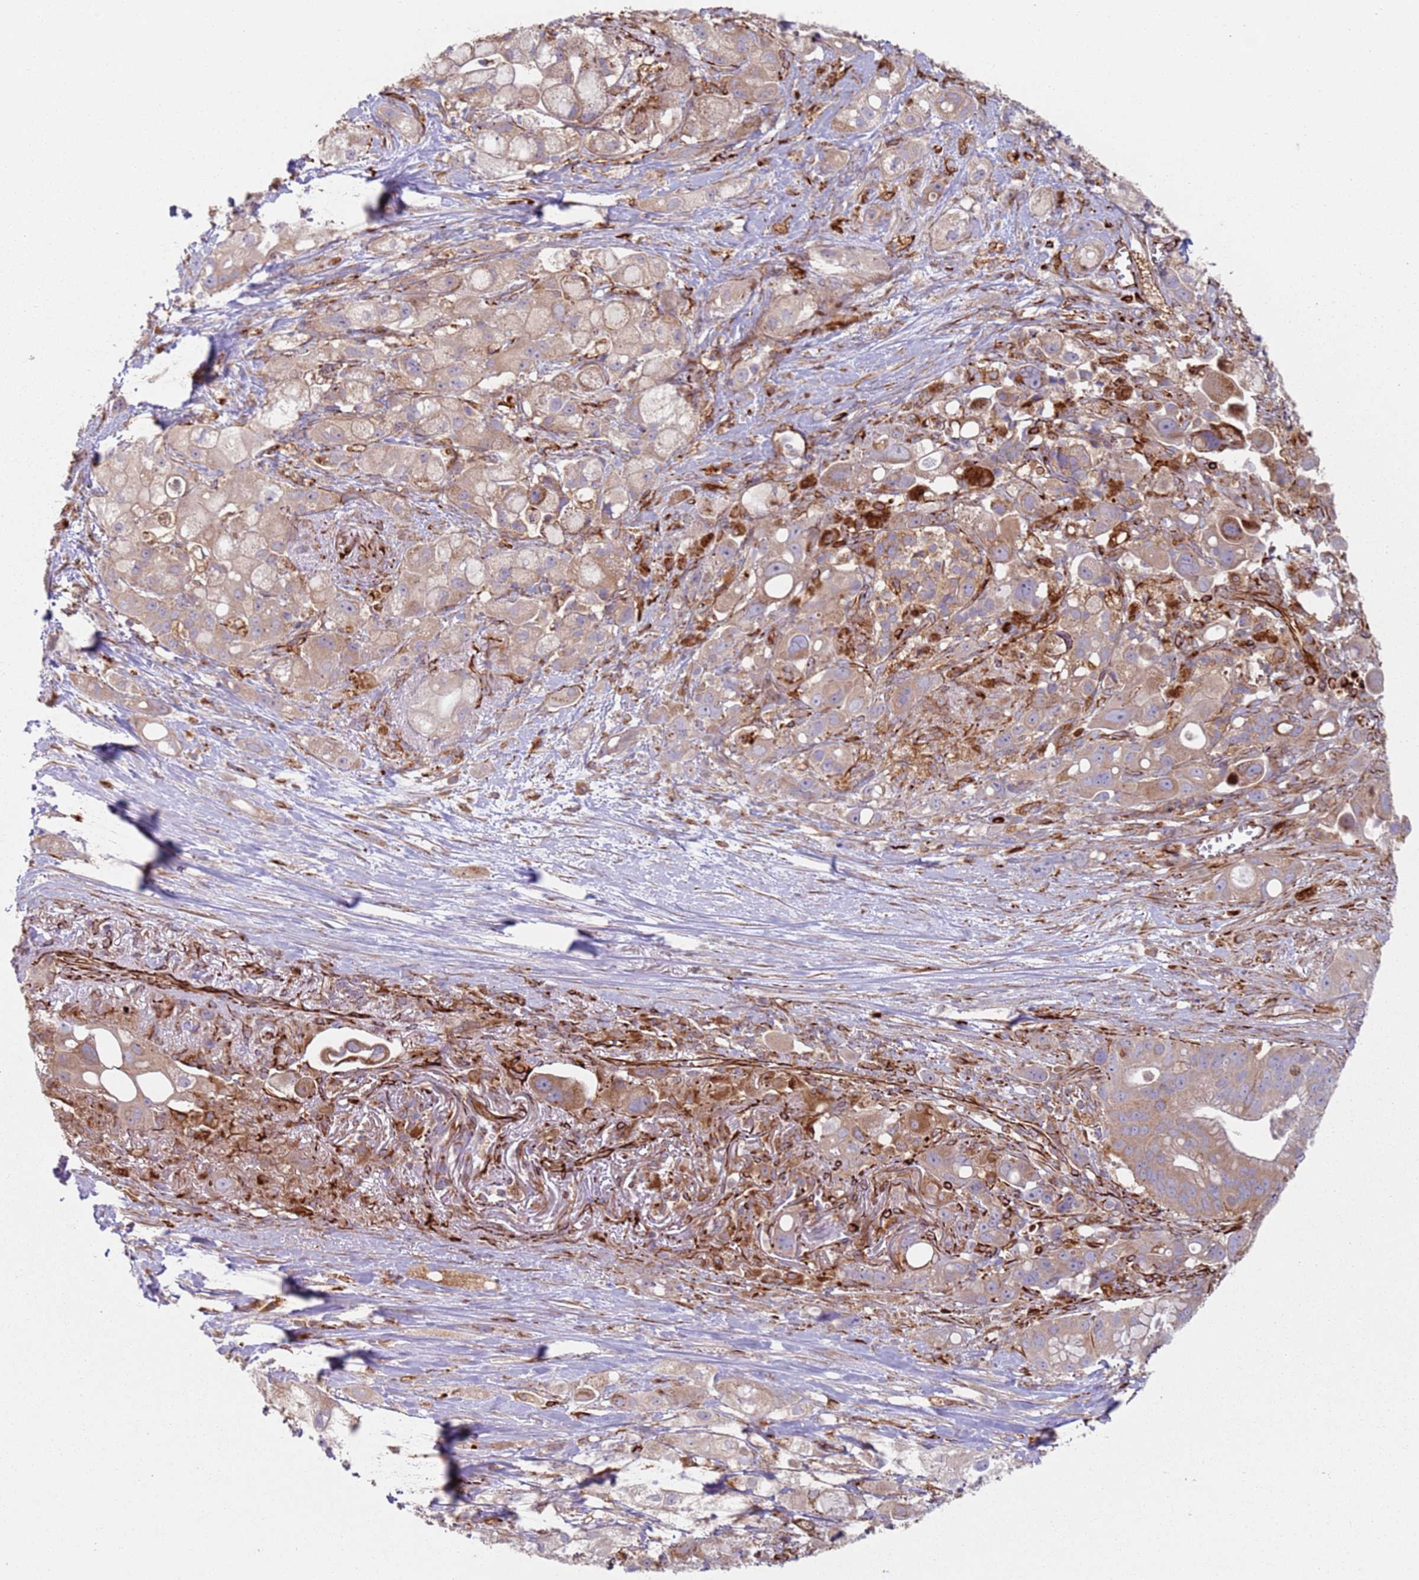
{"staining": {"intensity": "moderate", "quantity": ">75%", "location": "cytoplasmic/membranous"}, "tissue": "pancreatic cancer", "cell_type": "Tumor cells", "image_type": "cancer", "snomed": [{"axis": "morphology", "description": "Adenocarcinoma, NOS"}, {"axis": "topography", "description": "Pancreas"}], "caption": "An immunohistochemistry photomicrograph of tumor tissue is shown. Protein staining in brown shows moderate cytoplasmic/membranous positivity in pancreatic adenocarcinoma within tumor cells.", "gene": "SNAPIN", "patient": {"sex": "male", "age": 68}}